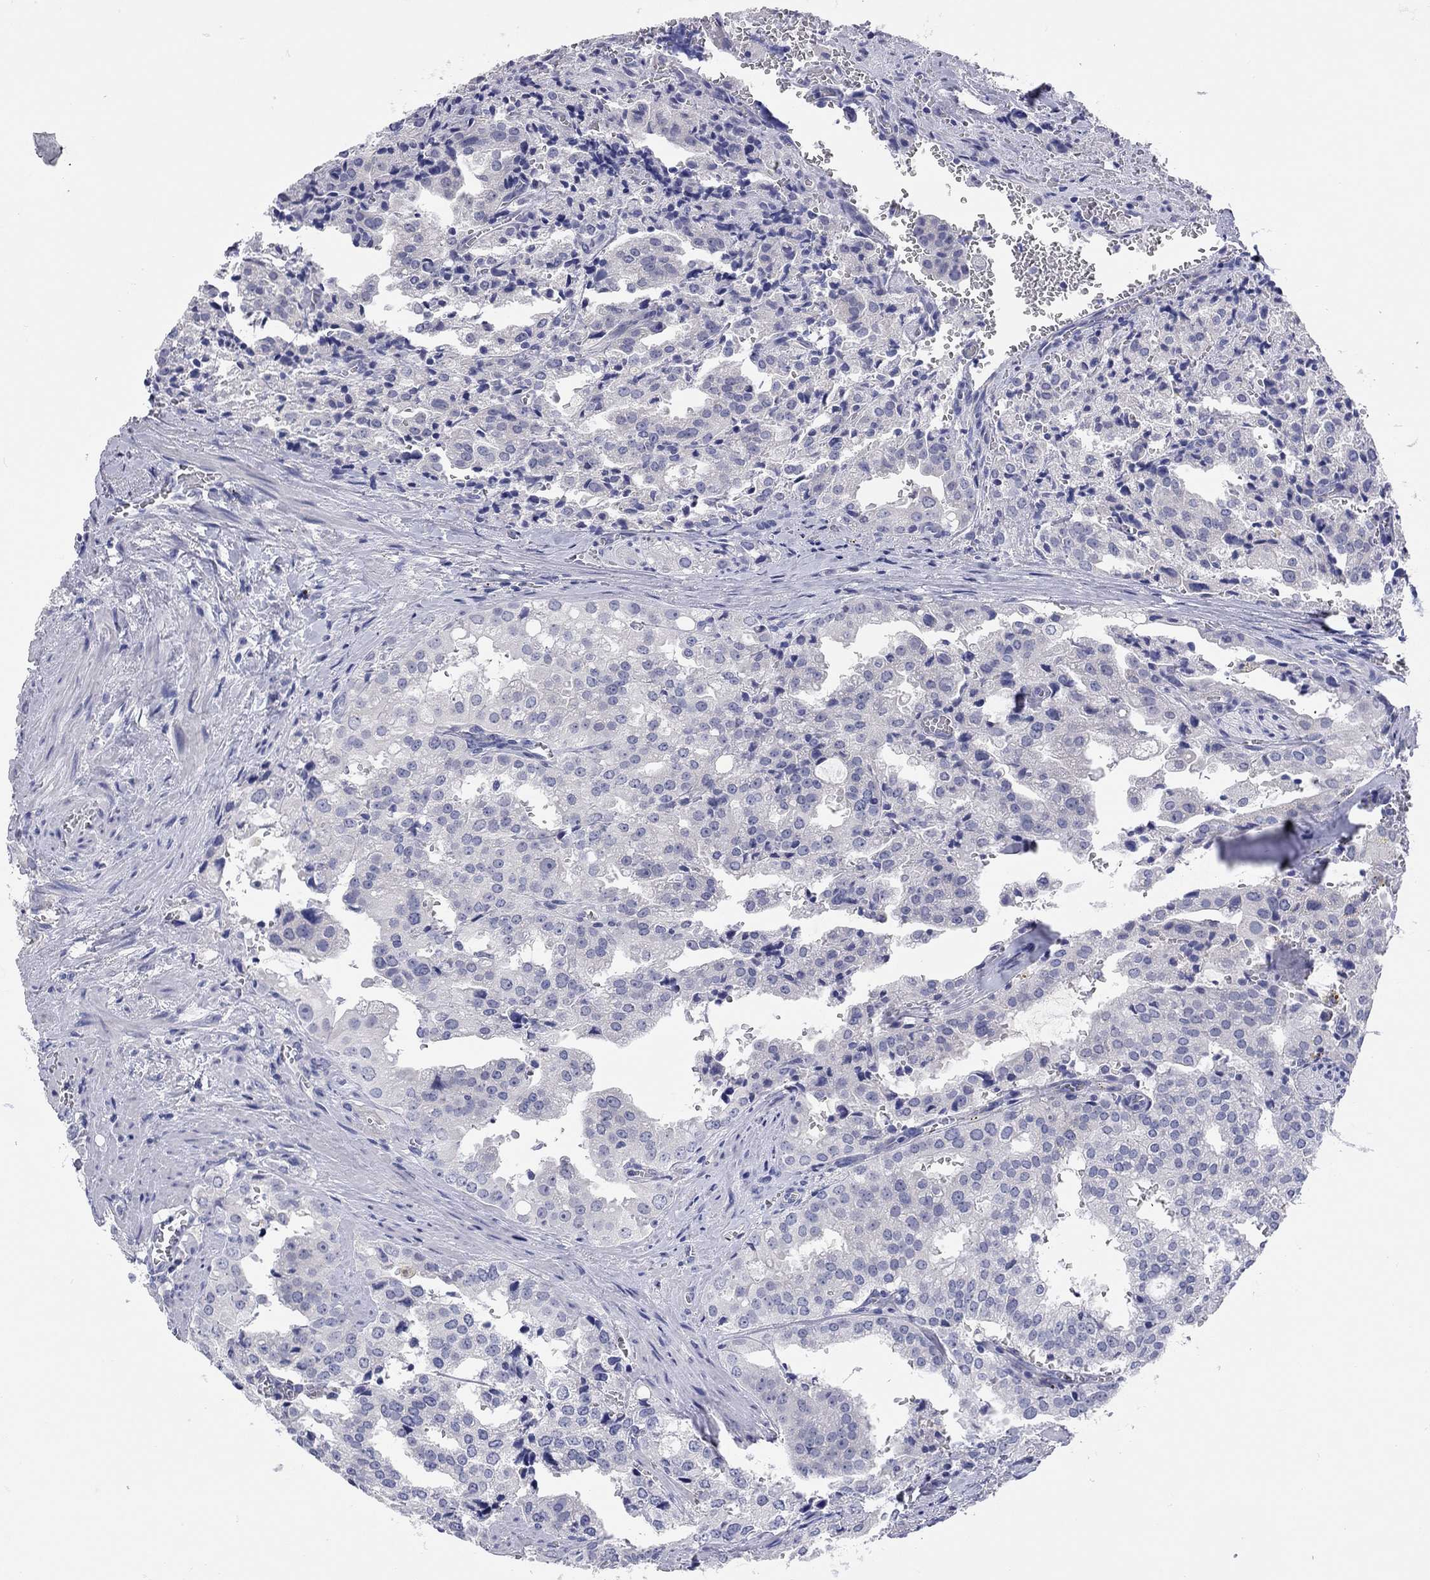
{"staining": {"intensity": "negative", "quantity": "none", "location": "none"}, "tissue": "prostate cancer", "cell_type": "Tumor cells", "image_type": "cancer", "snomed": [{"axis": "morphology", "description": "Adenocarcinoma, High grade"}, {"axis": "topography", "description": "Prostate"}], "caption": "Tumor cells show no significant protein positivity in prostate cancer (adenocarcinoma (high-grade)). (DAB (3,3'-diaminobenzidine) immunohistochemistry with hematoxylin counter stain).", "gene": "TMEM221", "patient": {"sex": "male", "age": 68}}